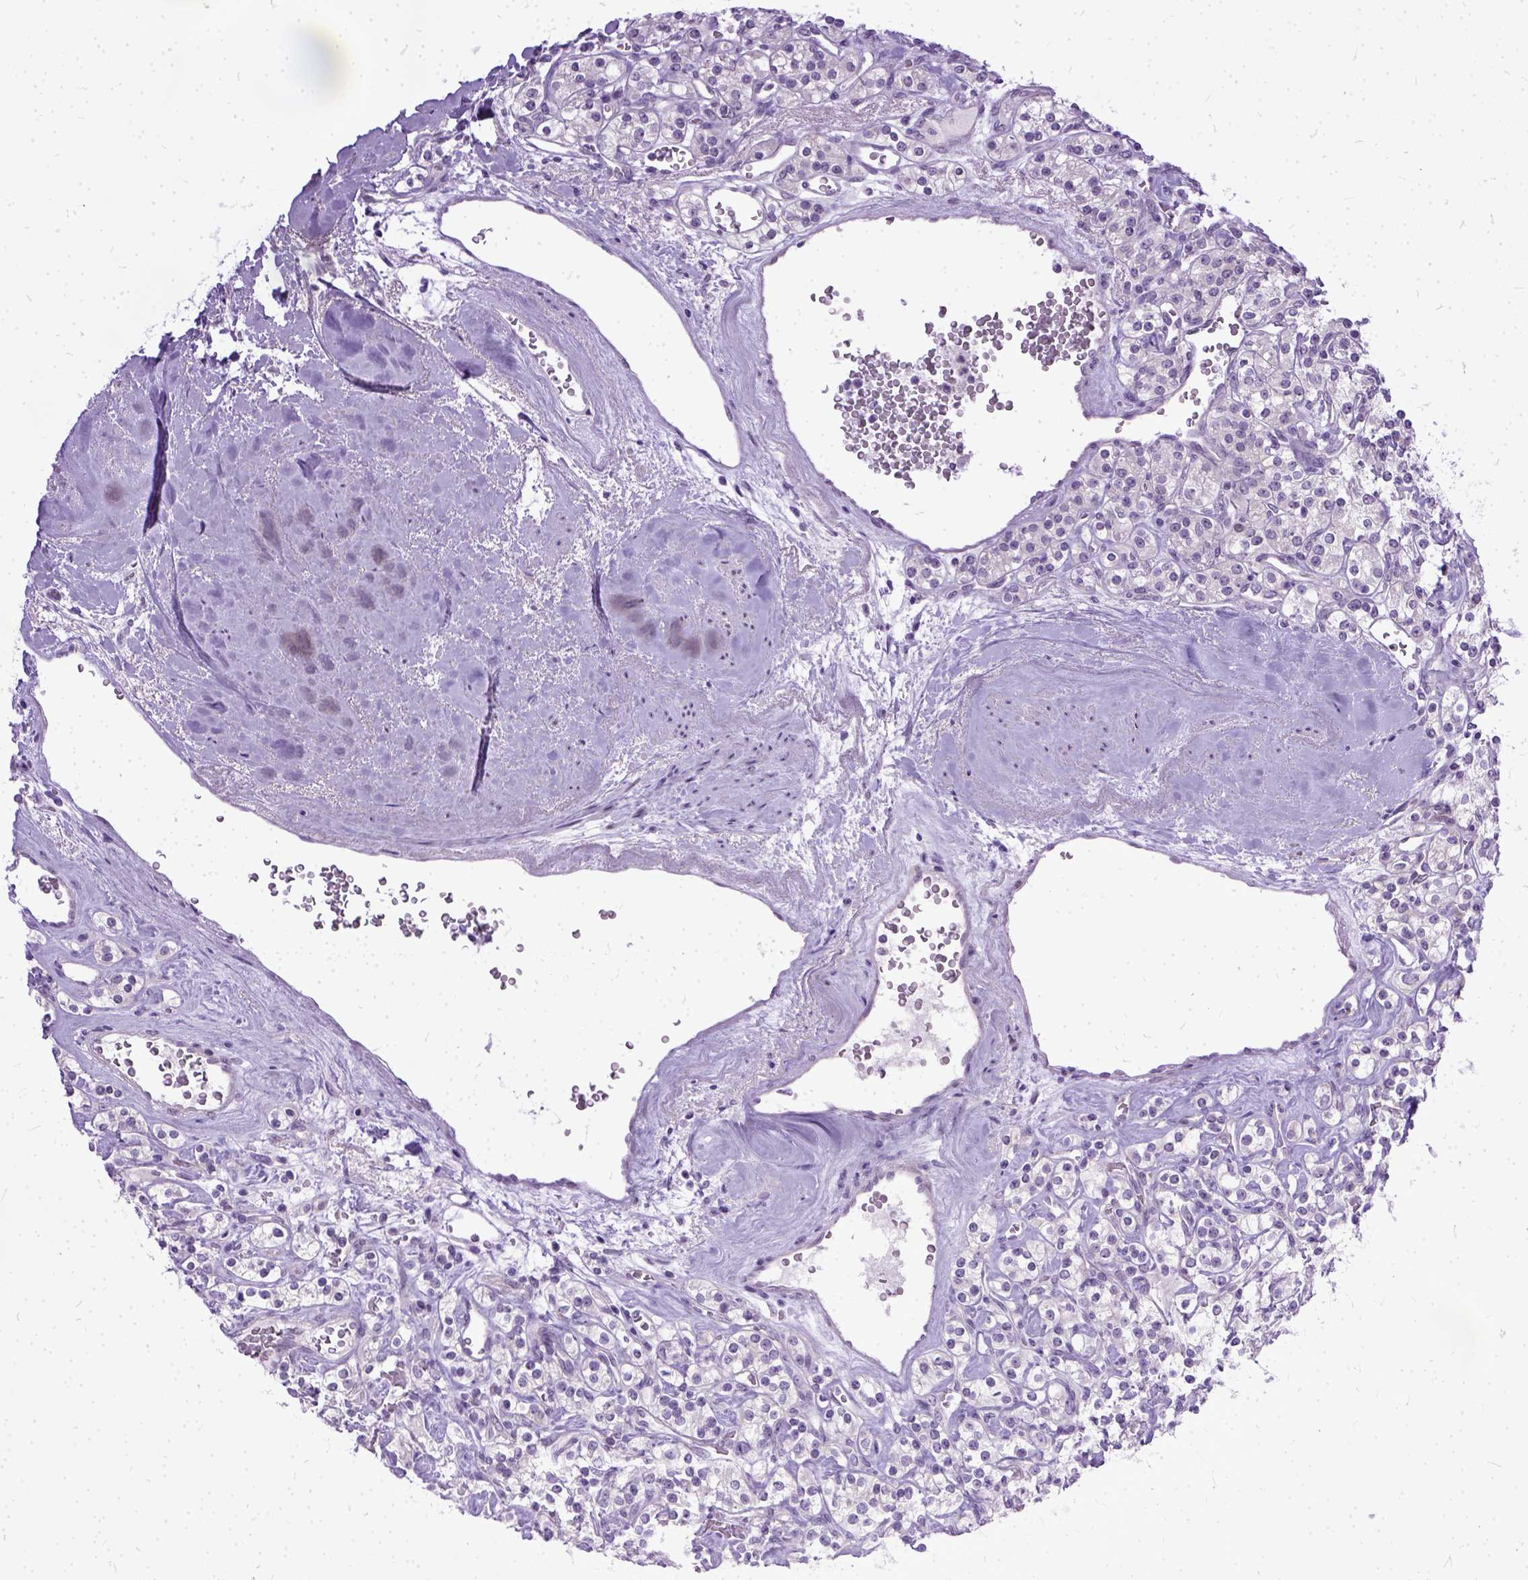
{"staining": {"intensity": "negative", "quantity": "none", "location": "none"}, "tissue": "renal cancer", "cell_type": "Tumor cells", "image_type": "cancer", "snomed": [{"axis": "morphology", "description": "Adenocarcinoma, NOS"}, {"axis": "topography", "description": "Kidney"}], "caption": "An IHC micrograph of adenocarcinoma (renal) is shown. There is no staining in tumor cells of adenocarcinoma (renal).", "gene": "TCEAL7", "patient": {"sex": "male", "age": 77}}